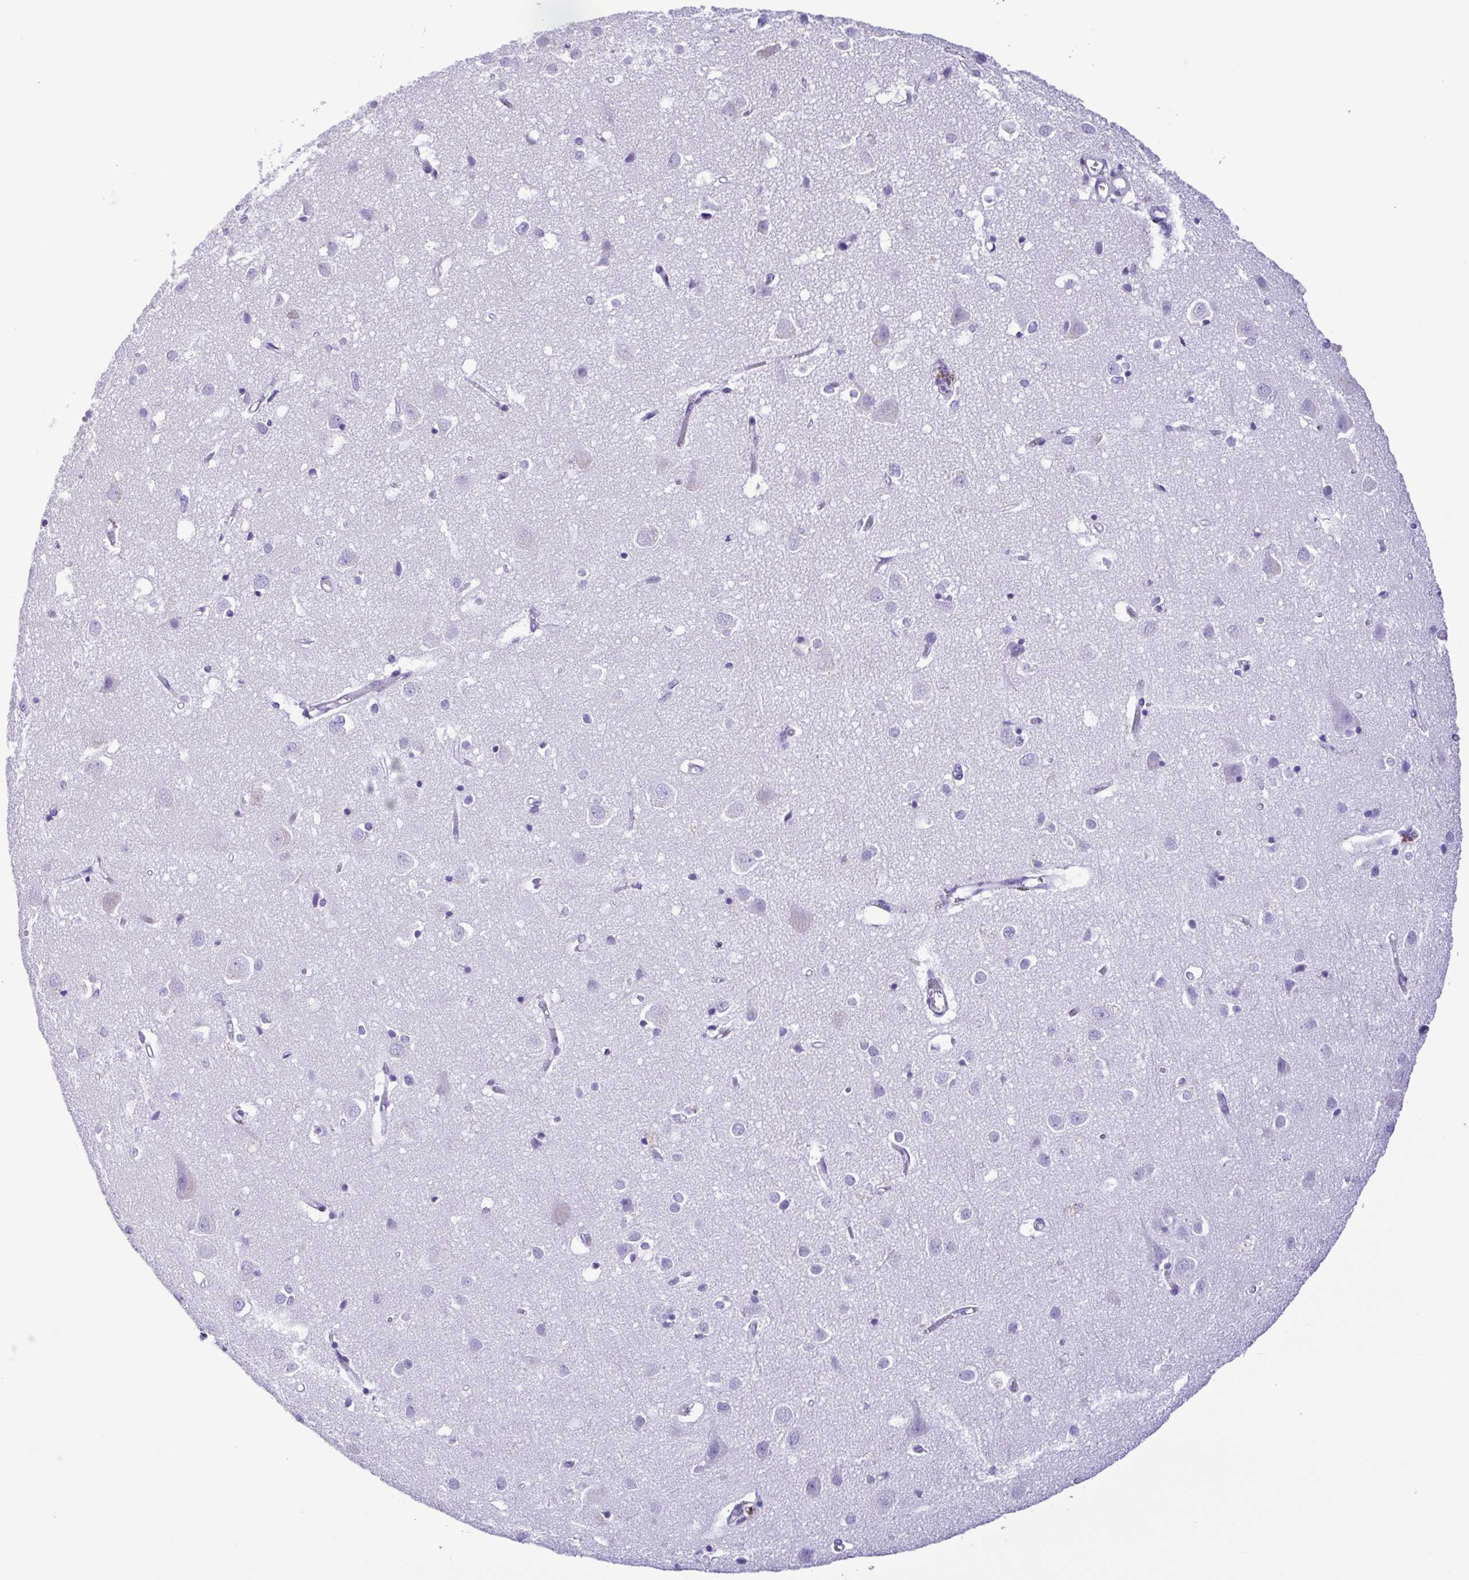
{"staining": {"intensity": "negative", "quantity": "none", "location": "none"}, "tissue": "cerebral cortex", "cell_type": "Endothelial cells", "image_type": "normal", "snomed": [{"axis": "morphology", "description": "Normal tissue, NOS"}, {"axis": "topography", "description": "Cerebral cortex"}], "caption": "This histopathology image is of benign cerebral cortex stained with IHC to label a protein in brown with the nuclei are counter-stained blue. There is no staining in endothelial cells.", "gene": "OVGP1", "patient": {"sex": "male", "age": 70}}